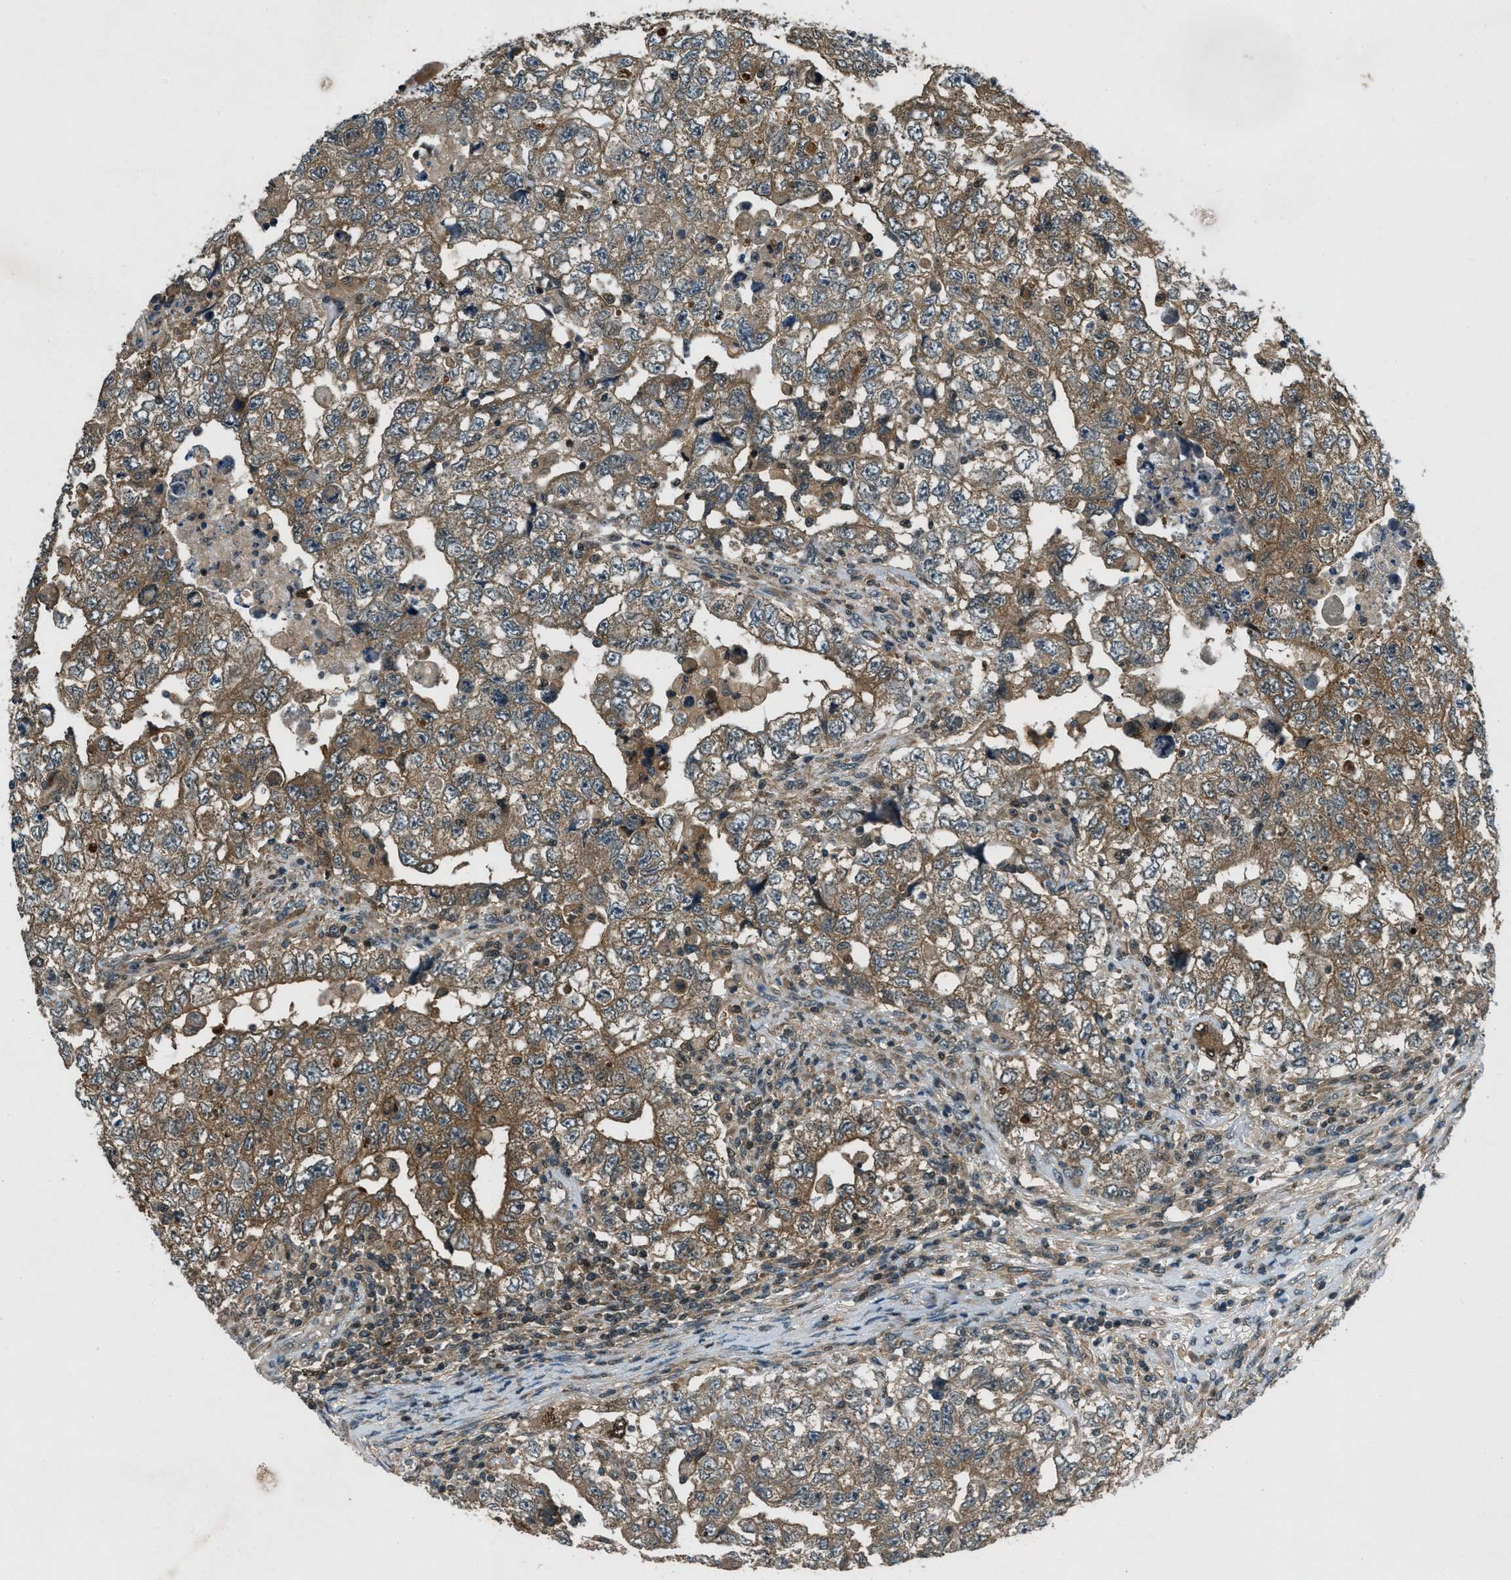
{"staining": {"intensity": "moderate", "quantity": ">75%", "location": "cytoplasmic/membranous"}, "tissue": "testis cancer", "cell_type": "Tumor cells", "image_type": "cancer", "snomed": [{"axis": "morphology", "description": "Carcinoma, Embryonal, NOS"}, {"axis": "topography", "description": "Testis"}], "caption": "DAB immunohistochemical staining of human testis cancer (embryonal carcinoma) shows moderate cytoplasmic/membranous protein positivity in approximately >75% of tumor cells.", "gene": "EPSTI1", "patient": {"sex": "male", "age": 36}}